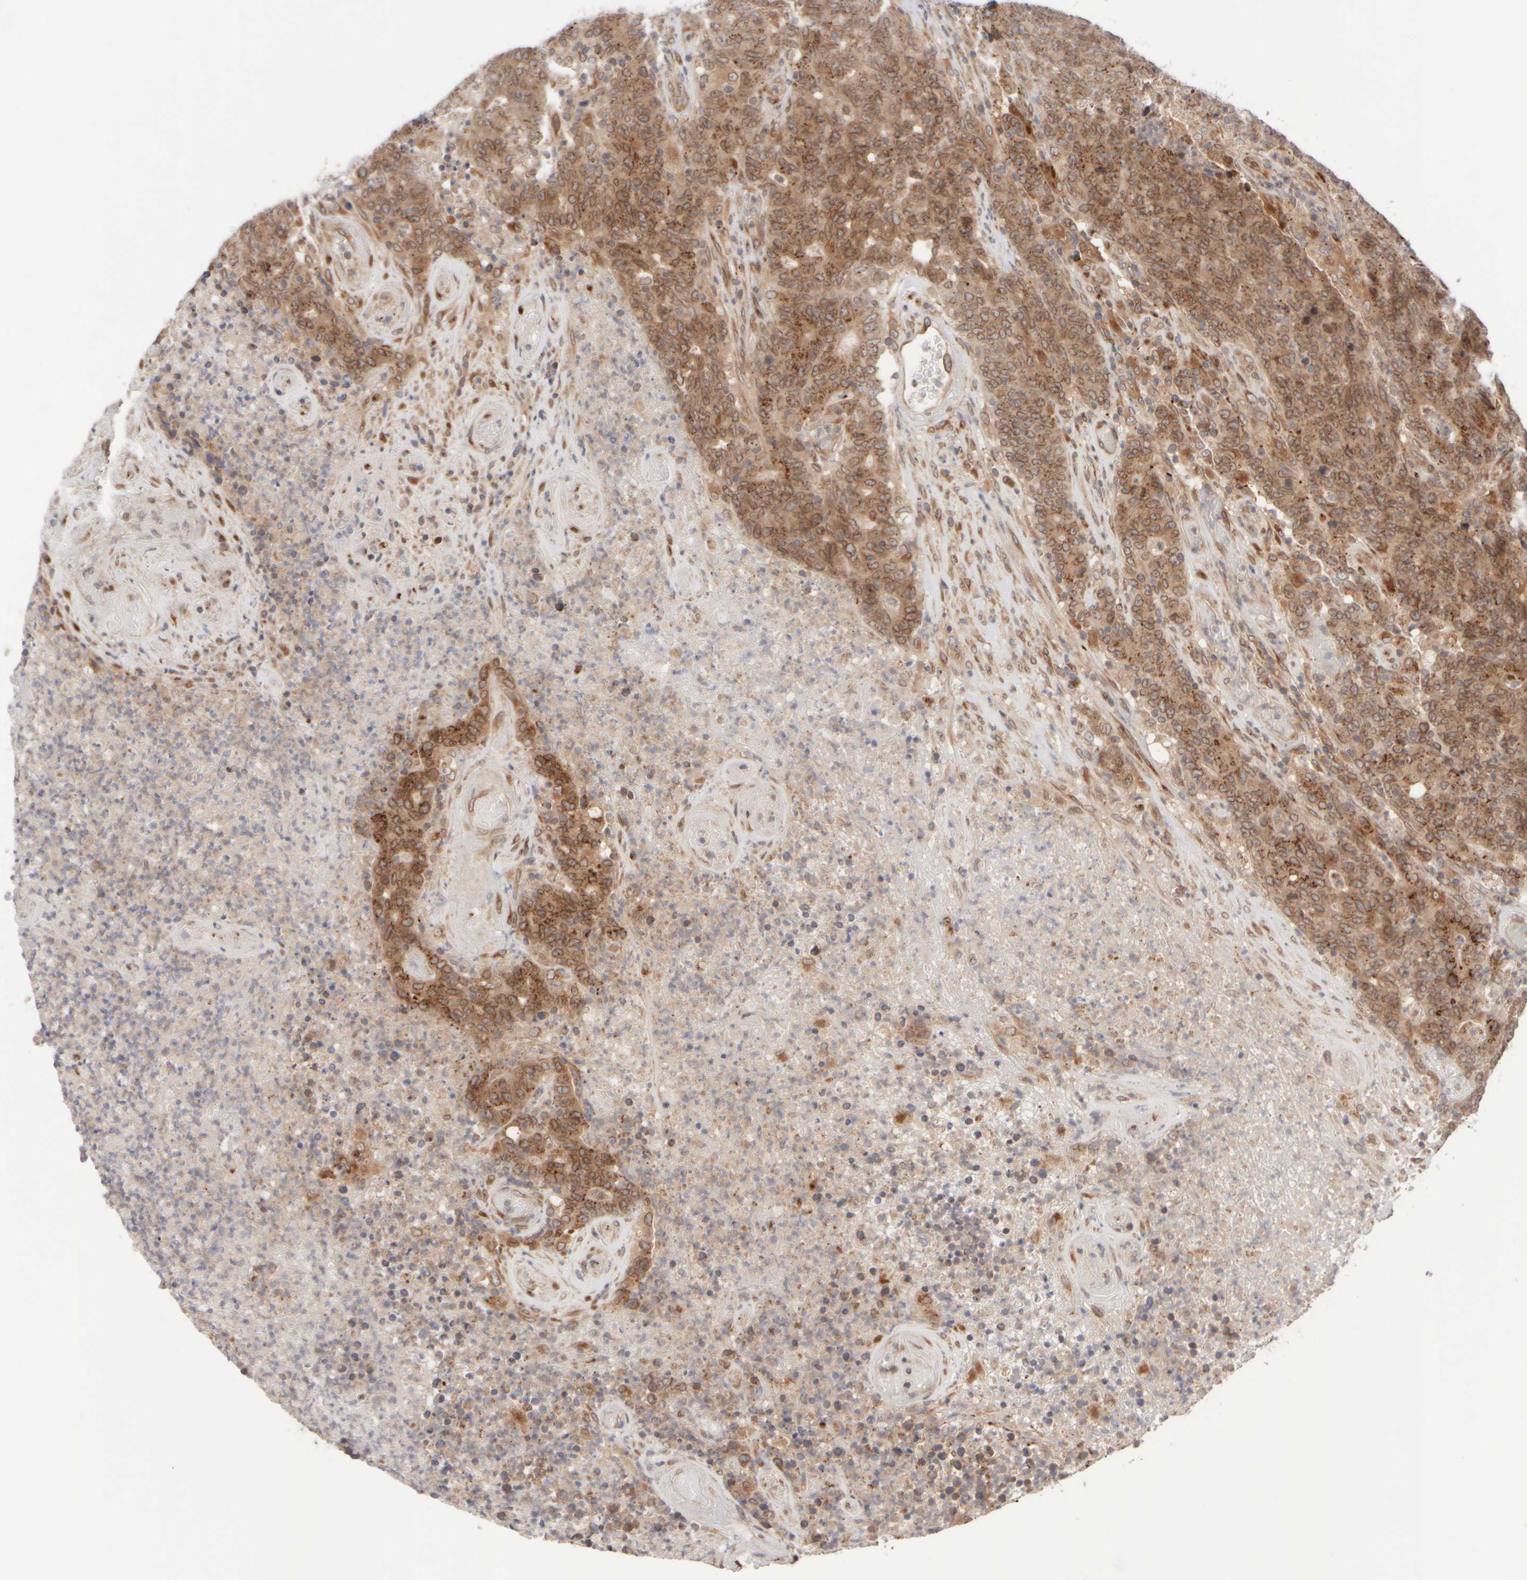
{"staining": {"intensity": "moderate", "quantity": ">75%", "location": "cytoplasmic/membranous"}, "tissue": "colorectal cancer", "cell_type": "Tumor cells", "image_type": "cancer", "snomed": [{"axis": "morphology", "description": "Normal tissue, NOS"}, {"axis": "morphology", "description": "Adenocarcinoma, NOS"}, {"axis": "topography", "description": "Colon"}], "caption": "The photomicrograph demonstrates staining of colorectal cancer (adenocarcinoma), revealing moderate cytoplasmic/membranous protein staining (brown color) within tumor cells.", "gene": "GCN1", "patient": {"sex": "female", "age": 75}}